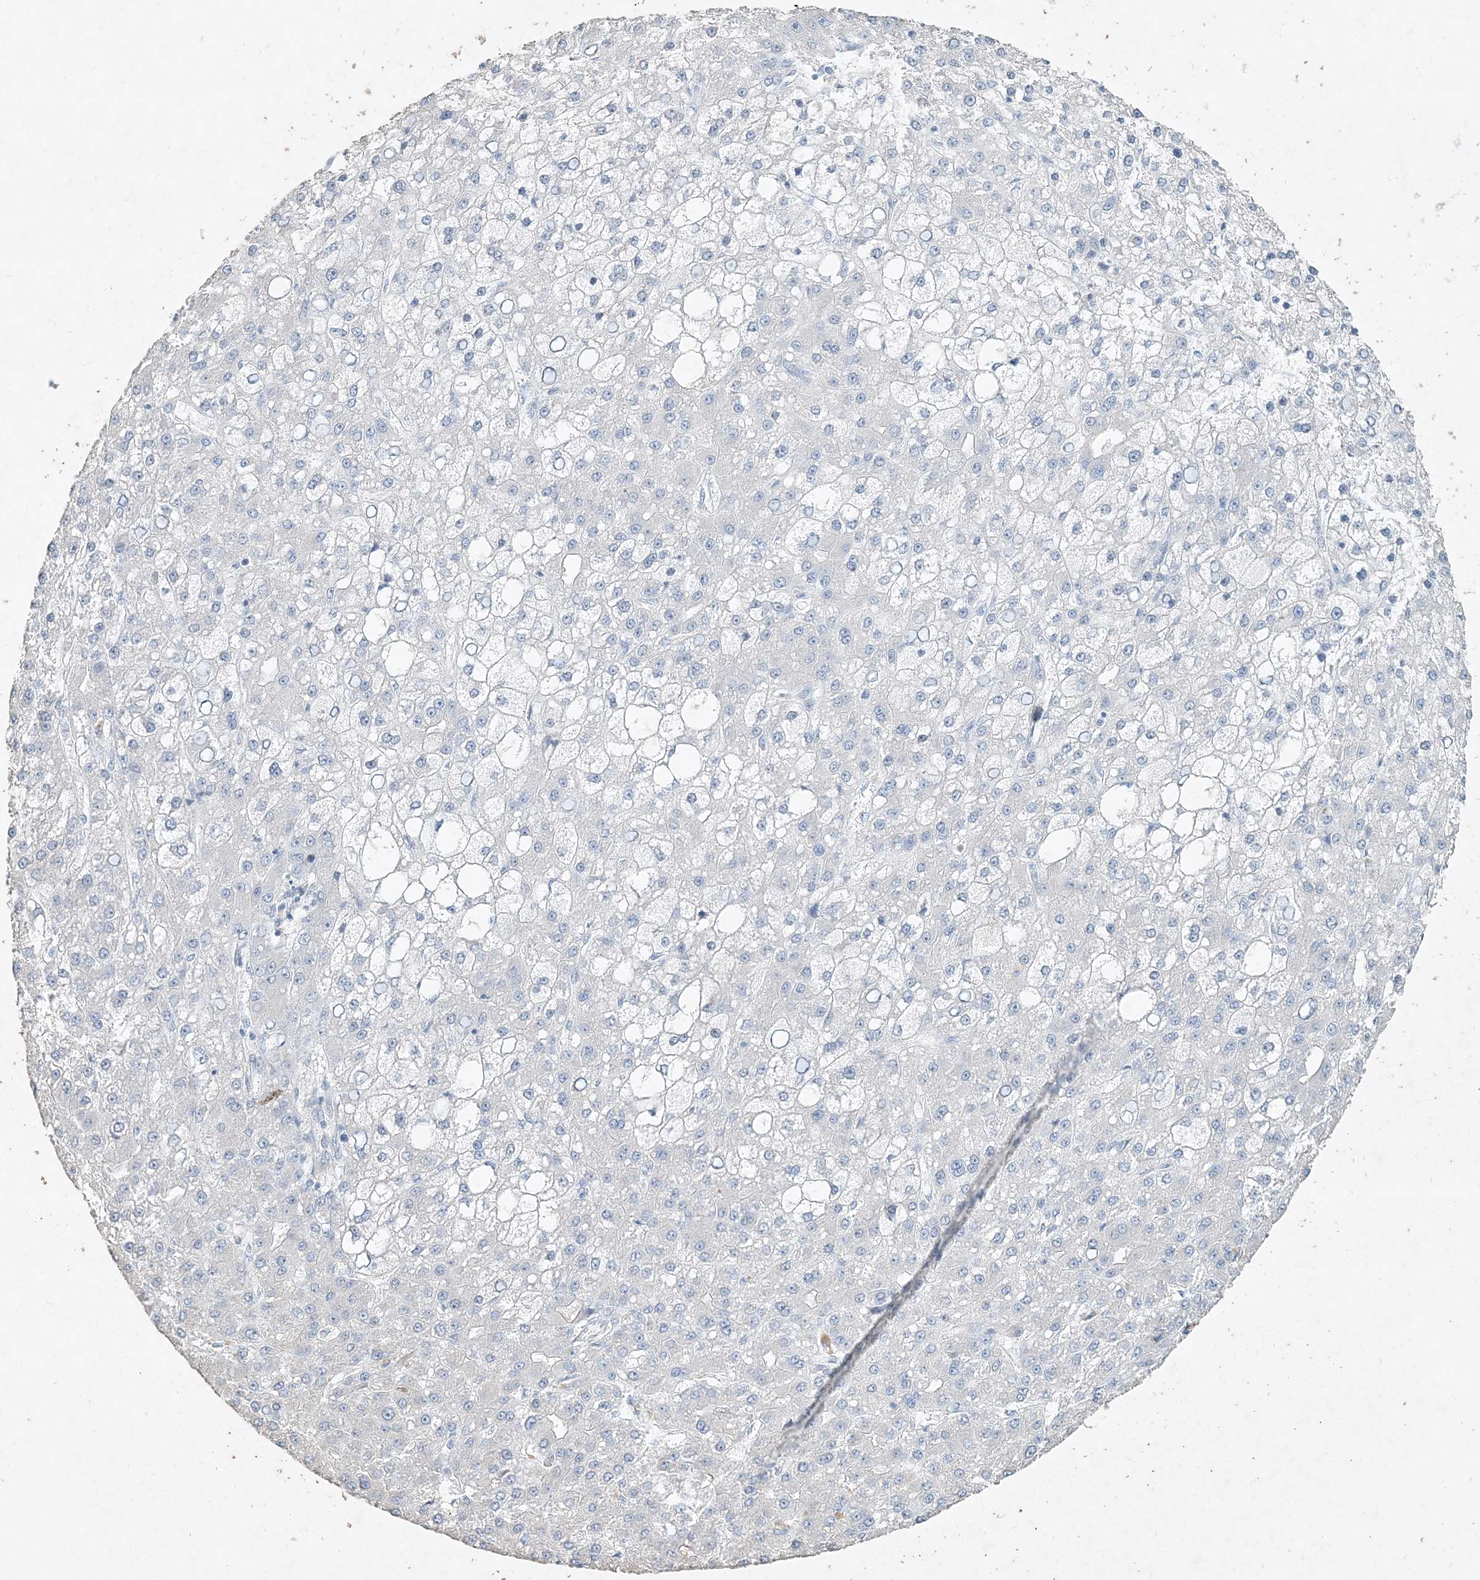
{"staining": {"intensity": "negative", "quantity": "none", "location": "none"}, "tissue": "liver cancer", "cell_type": "Tumor cells", "image_type": "cancer", "snomed": [{"axis": "morphology", "description": "Carcinoma, Hepatocellular, NOS"}, {"axis": "topography", "description": "Liver"}], "caption": "There is no significant positivity in tumor cells of liver cancer (hepatocellular carcinoma).", "gene": "DNAH5", "patient": {"sex": "male", "age": 67}}